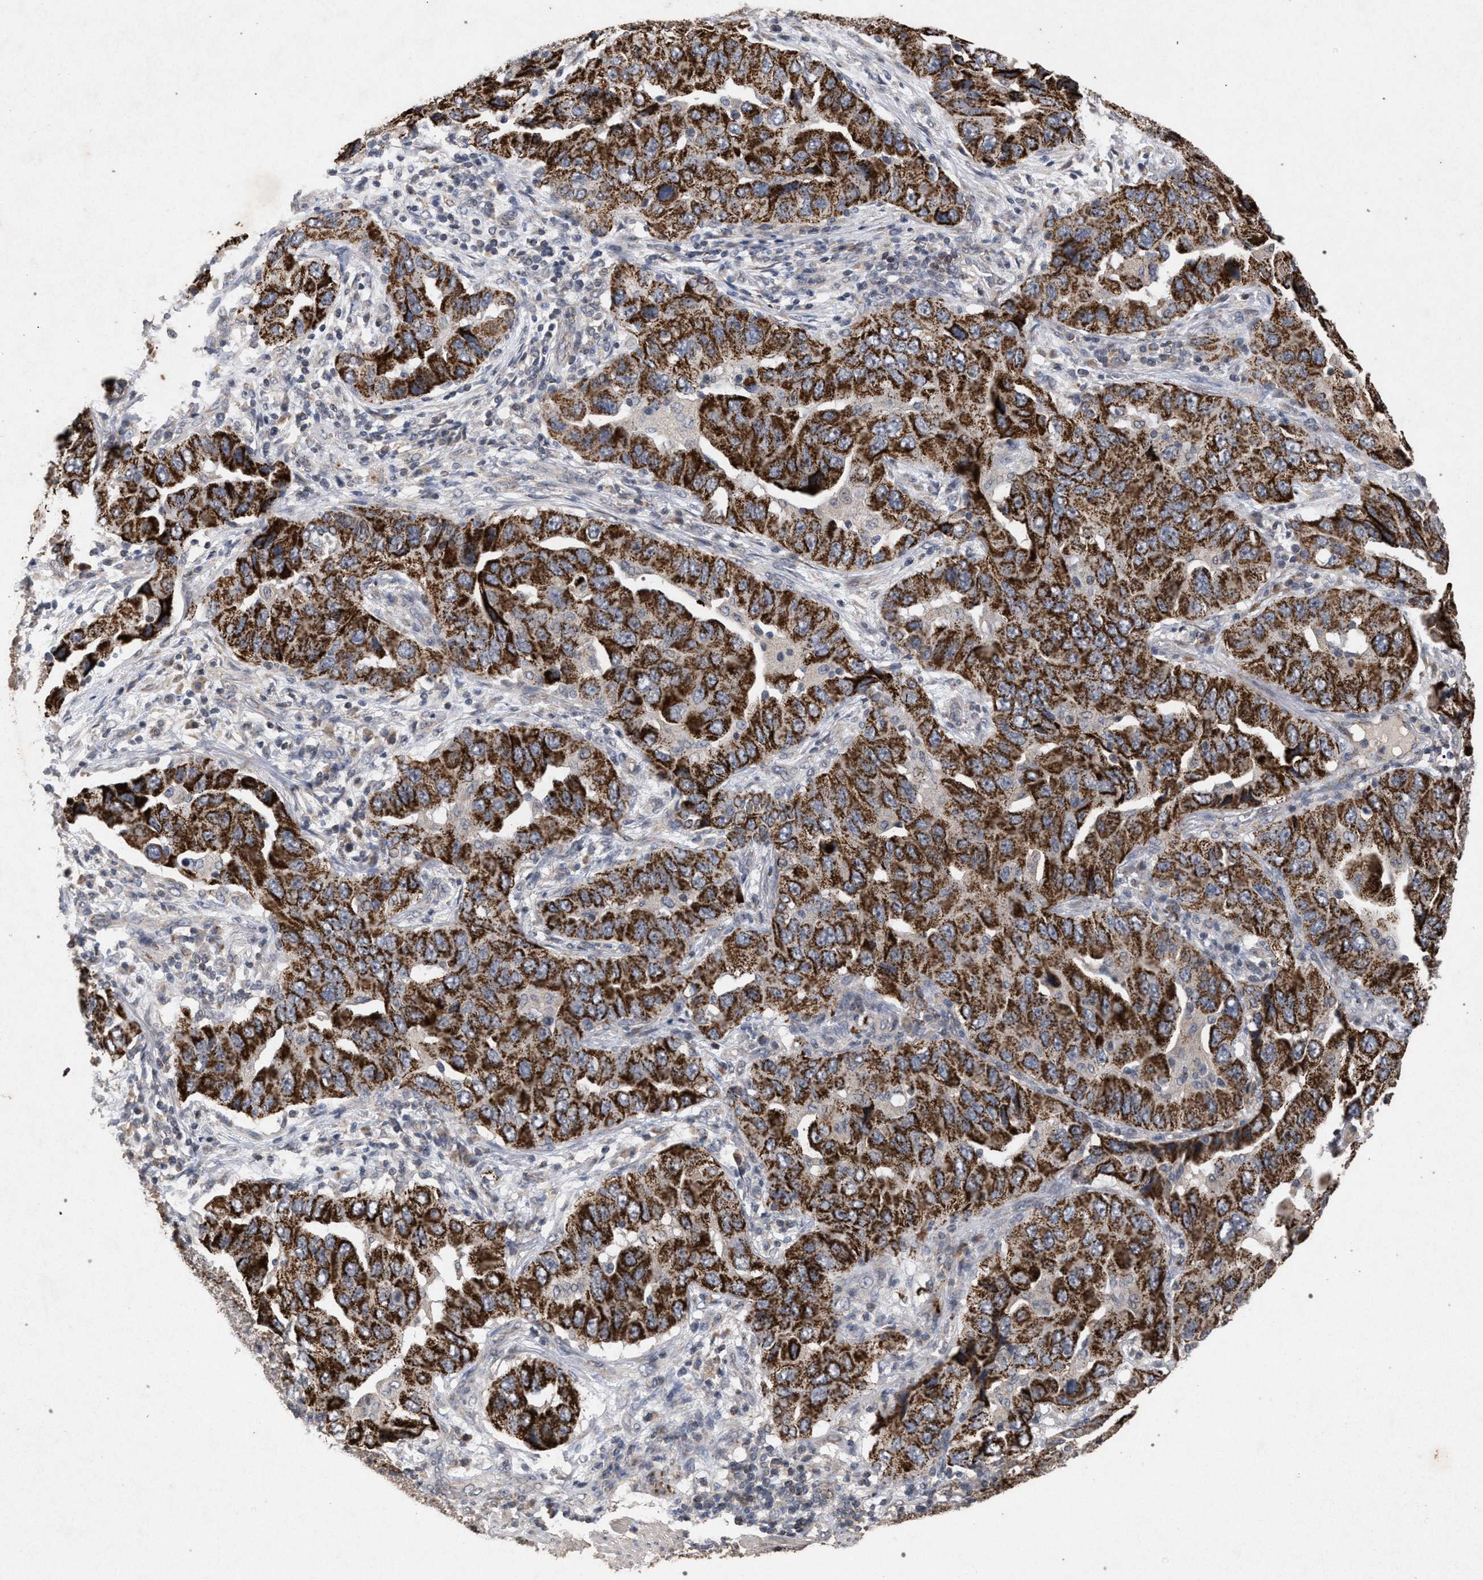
{"staining": {"intensity": "strong", "quantity": ">75%", "location": "cytoplasmic/membranous"}, "tissue": "lung cancer", "cell_type": "Tumor cells", "image_type": "cancer", "snomed": [{"axis": "morphology", "description": "Adenocarcinoma, NOS"}, {"axis": "topography", "description": "Lung"}], "caption": "Adenocarcinoma (lung) was stained to show a protein in brown. There is high levels of strong cytoplasmic/membranous expression in approximately >75% of tumor cells.", "gene": "PKD2L1", "patient": {"sex": "female", "age": 65}}